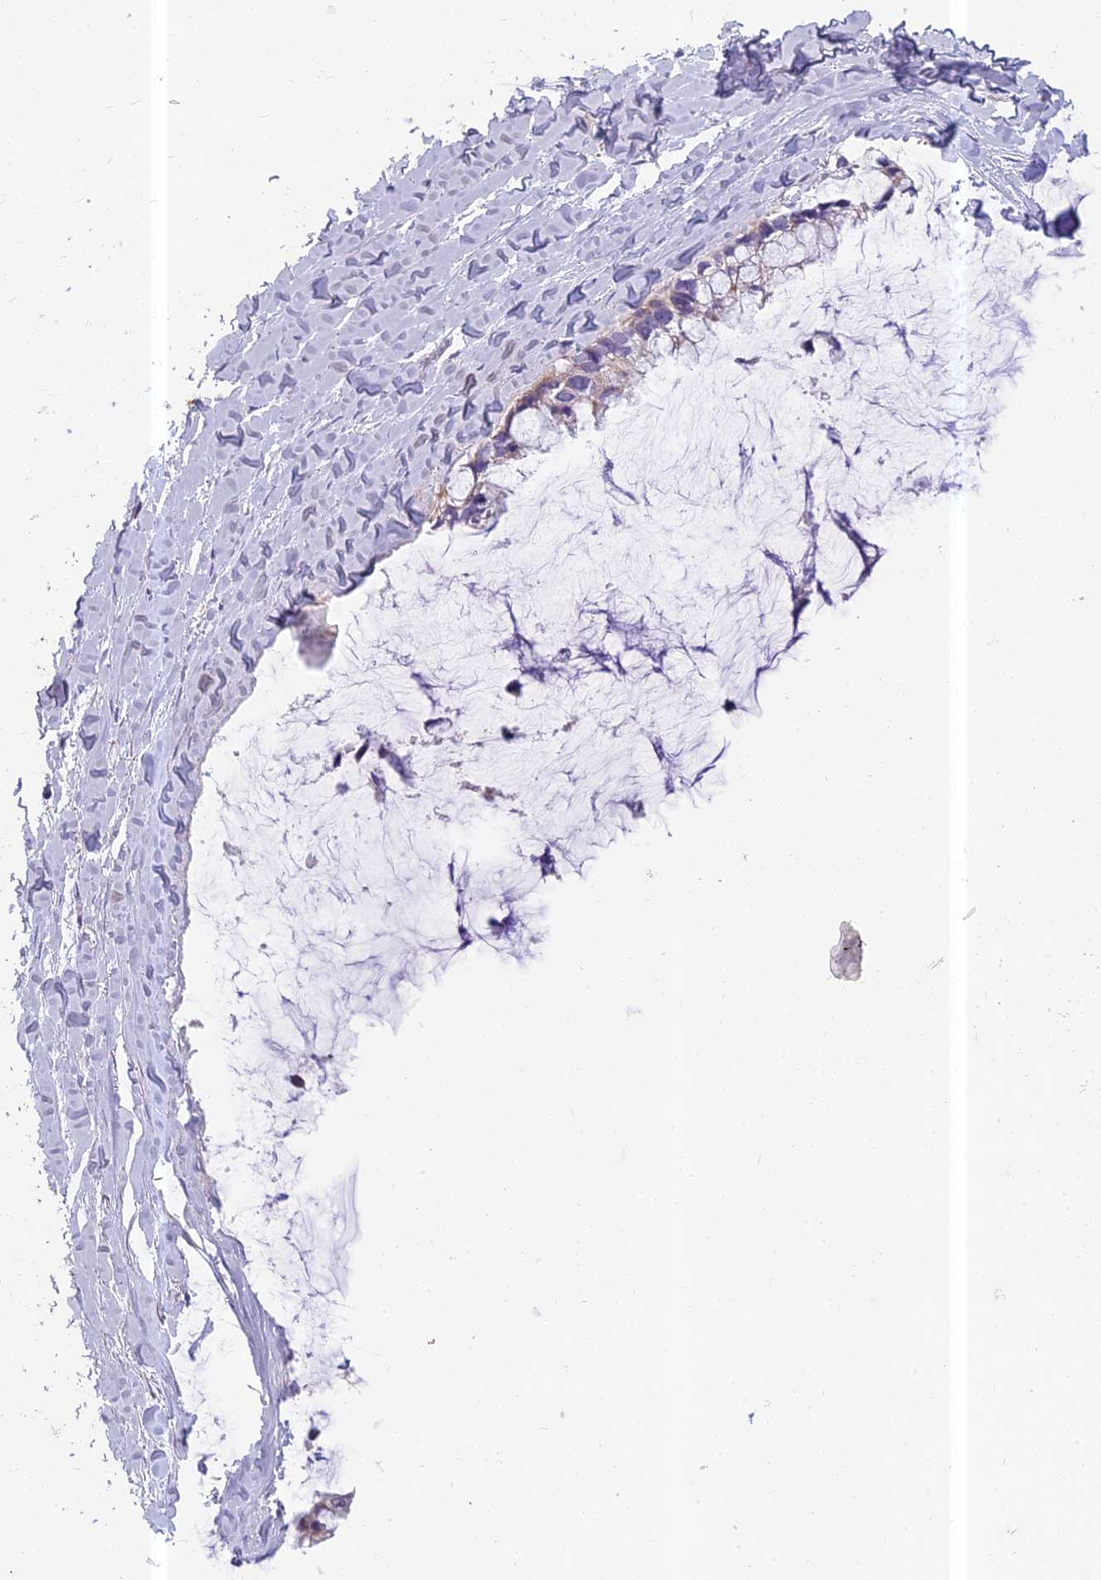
{"staining": {"intensity": "negative", "quantity": "none", "location": "none"}, "tissue": "ovarian cancer", "cell_type": "Tumor cells", "image_type": "cancer", "snomed": [{"axis": "morphology", "description": "Cystadenocarcinoma, mucinous, NOS"}, {"axis": "topography", "description": "Ovary"}], "caption": "The photomicrograph demonstrates no staining of tumor cells in ovarian mucinous cystadenocarcinoma.", "gene": "ENSG00000188897", "patient": {"sex": "female", "age": 39}}